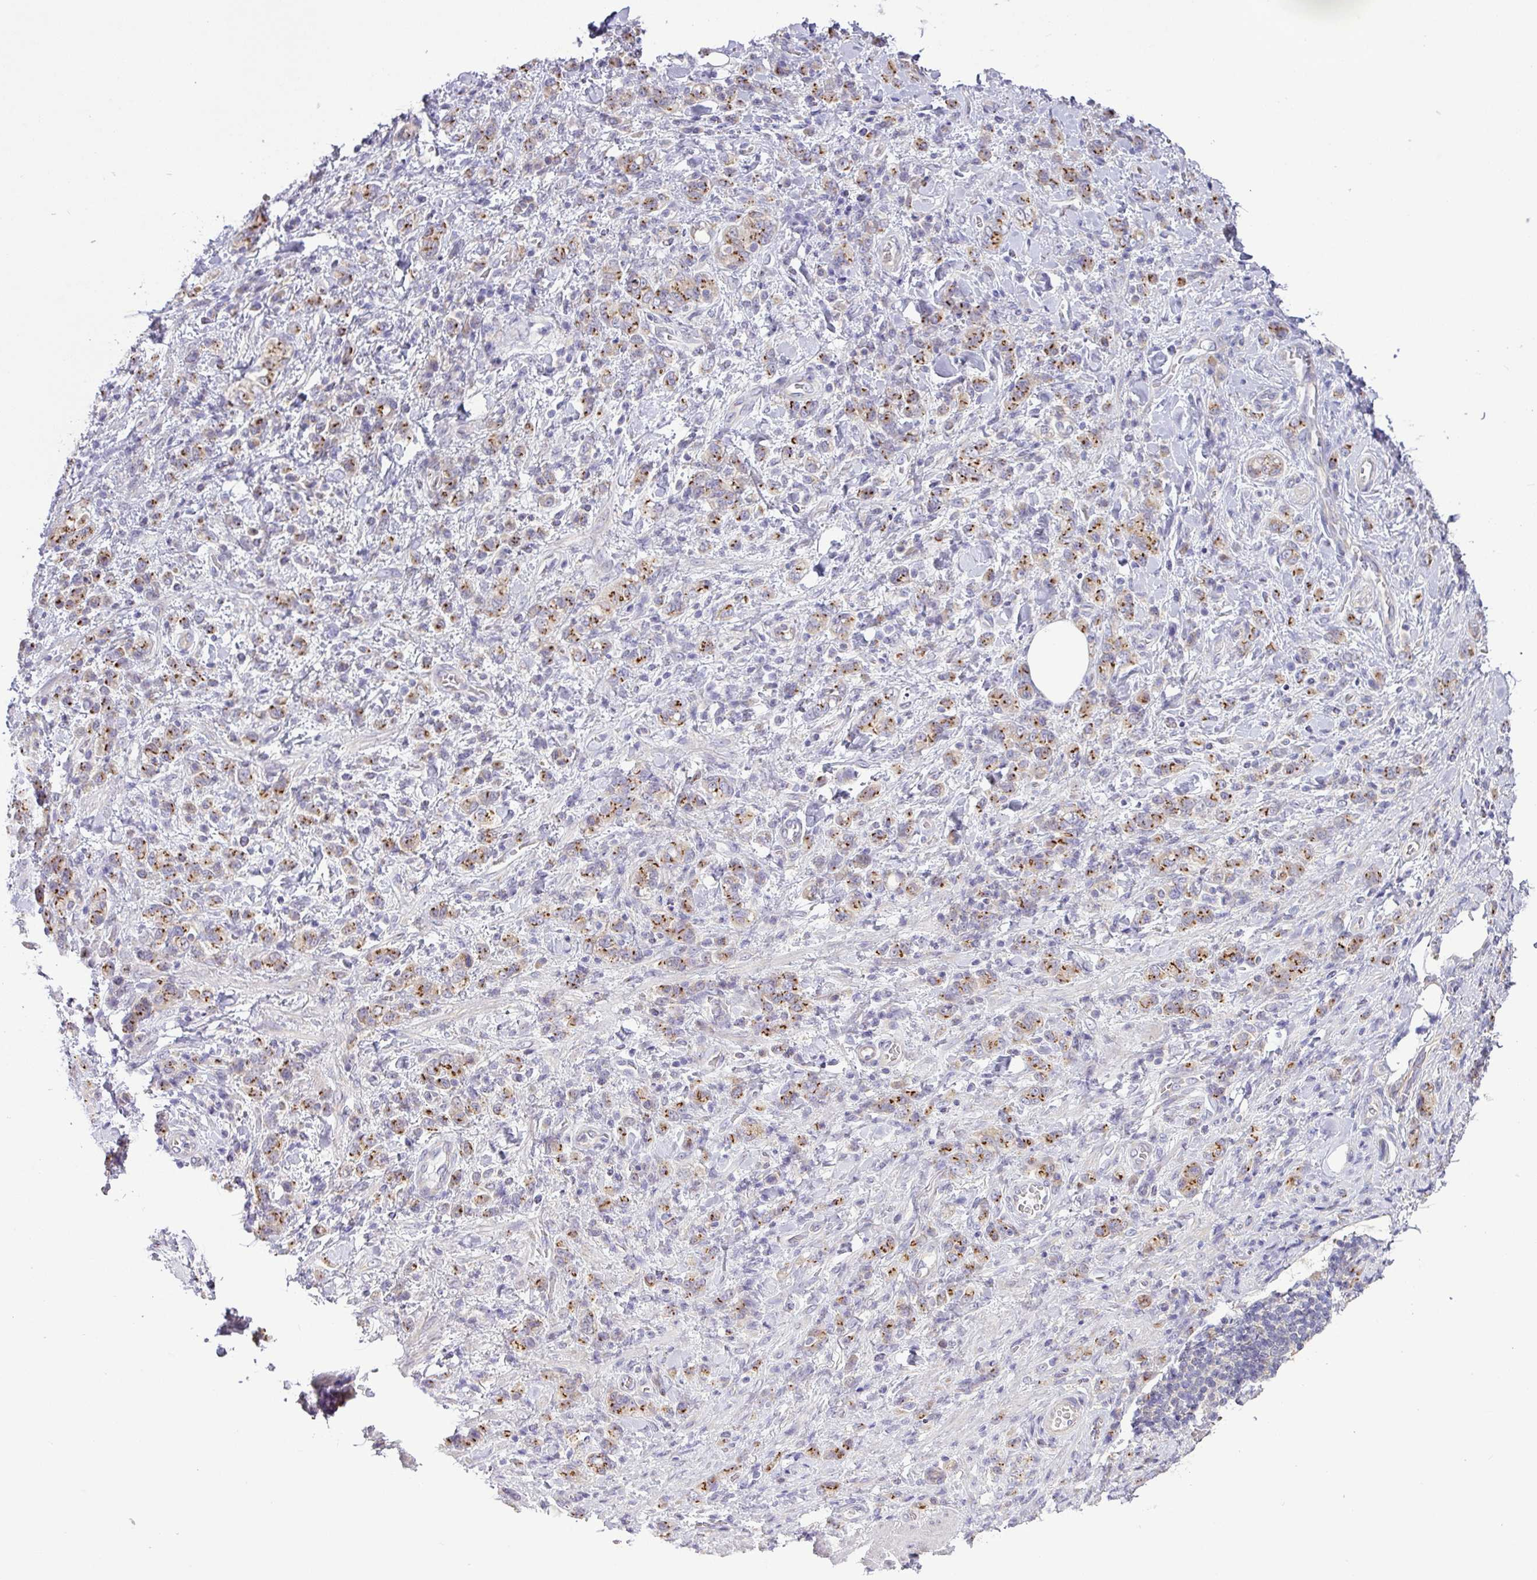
{"staining": {"intensity": "strong", "quantity": "25%-75%", "location": "cytoplasmic/membranous"}, "tissue": "stomach cancer", "cell_type": "Tumor cells", "image_type": "cancer", "snomed": [{"axis": "morphology", "description": "Adenocarcinoma, NOS"}, {"axis": "topography", "description": "Stomach"}], "caption": "IHC staining of stomach cancer (adenocarcinoma), which exhibits high levels of strong cytoplasmic/membranous positivity in about 25%-75% of tumor cells indicating strong cytoplasmic/membranous protein positivity. The staining was performed using DAB (3,3'-diaminobenzidine) (brown) for protein detection and nuclei were counterstained in hematoxylin (blue).", "gene": "GALNT12", "patient": {"sex": "male", "age": 77}}